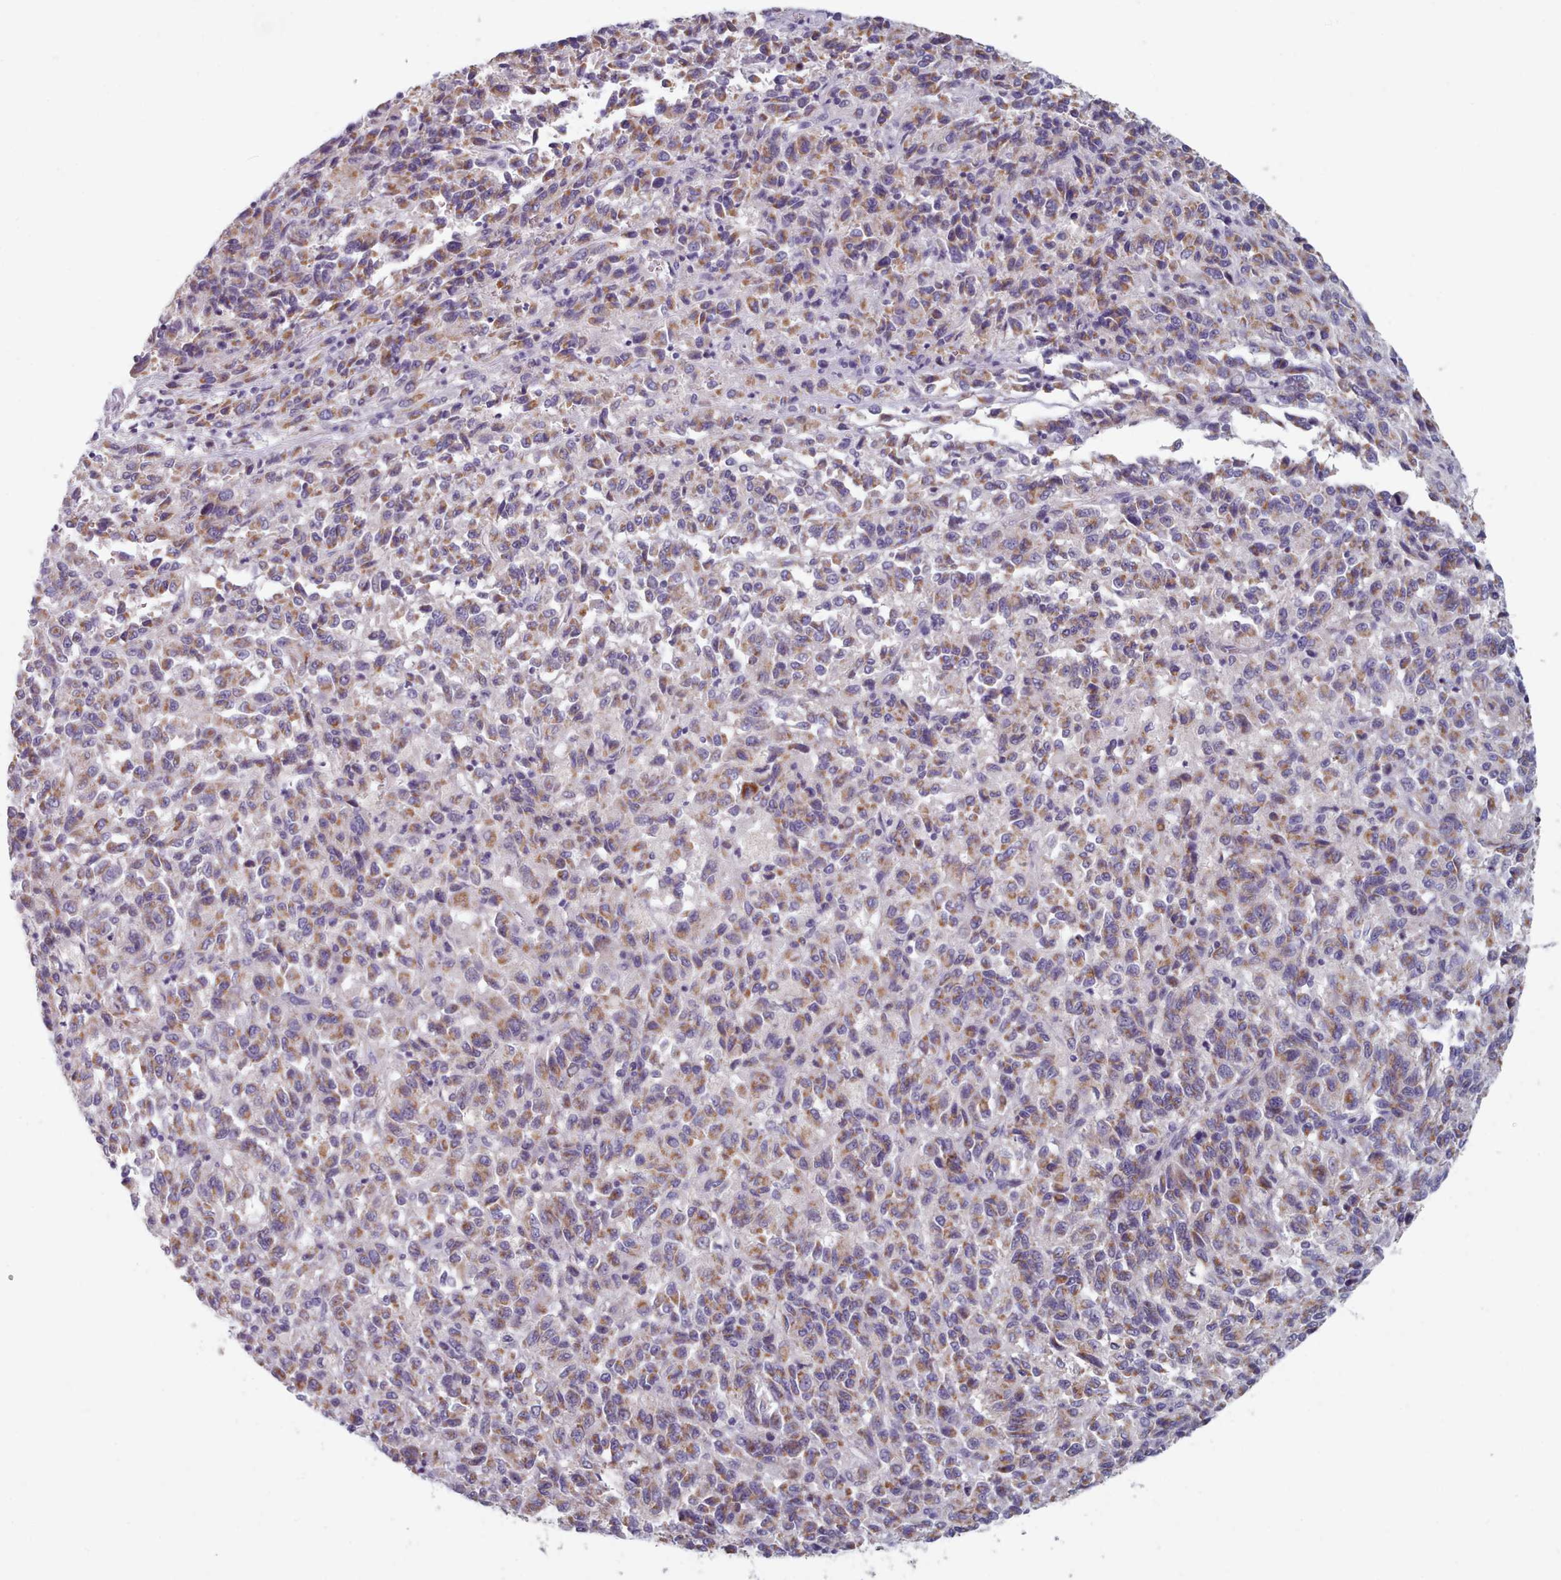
{"staining": {"intensity": "moderate", "quantity": ">75%", "location": "cytoplasmic/membranous"}, "tissue": "melanoma", "cell_type": "Tumor cells", "image_type": "cancer", "snomed": [{"axis": "morphology", "description": "Malignant melanoma, Metastatic site"}, {"axis": "topography", "description": "Lung"}], "caption": "High-power microscopy captured an immunohistochemistry histopathology image of malignant melanoma (metastatic site), revealing moderate cytoplasmic/membranous positivity in about >75% of tumor cells.", "gene": "HAO1", "patient": {"sex": "male", "age": 64}}